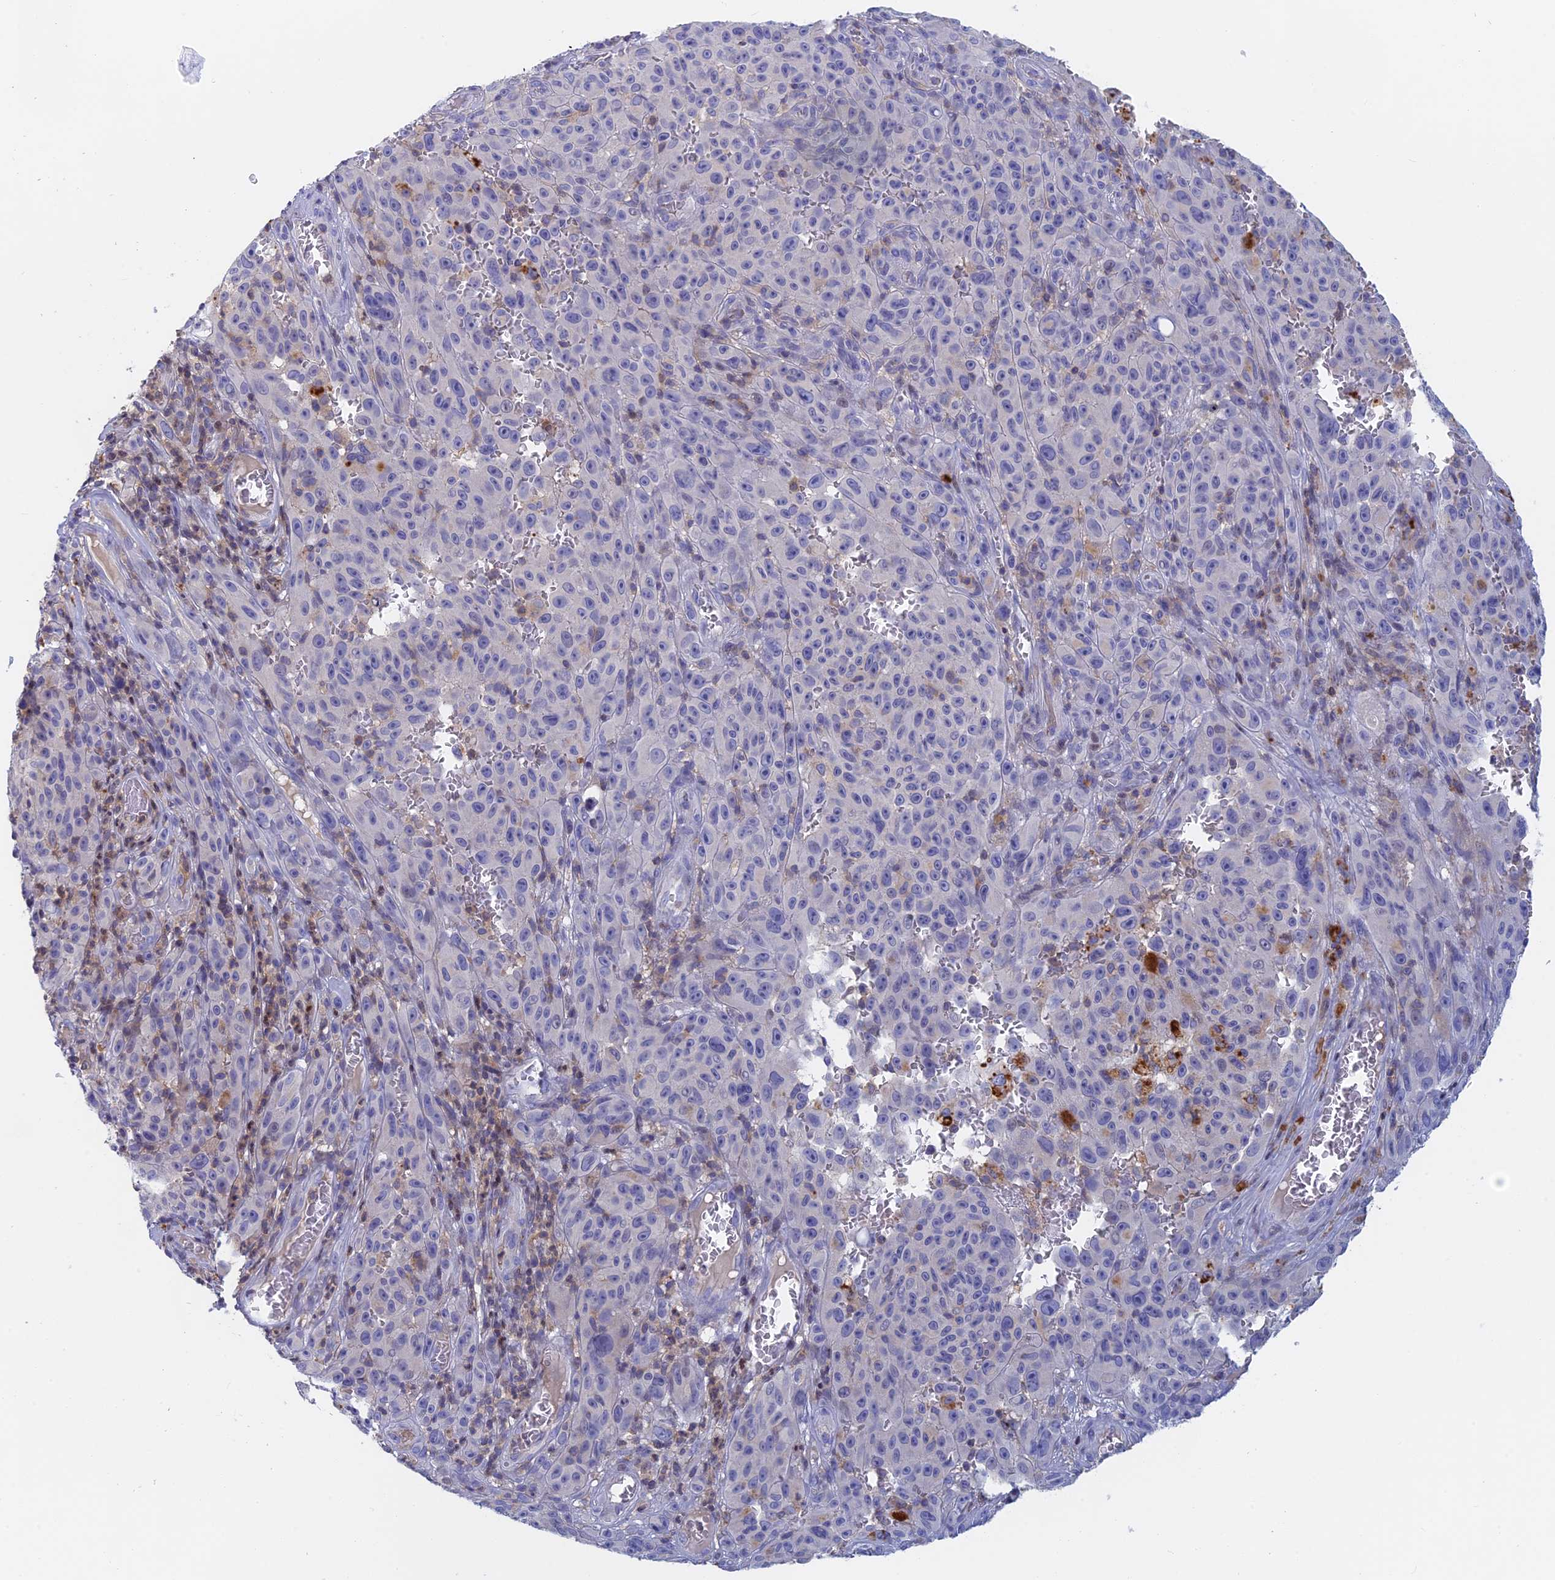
{"staining": {"intensity": "negative", "quantity": "none", "location": "none"}, "tissue": "melanoma", "cell_type": "Tumor cells", "image_type": "cancer", "snomed": [{"axis": "morphology", "description": "Malignant melanoma, NOS"}, {"axis": "topography", "description": "Skin"}], "caption": "Tumor cells are negative for protein expression in human melanoma.", "gene": "ACP7", "patient": {"sex": "female", "age": 82}}